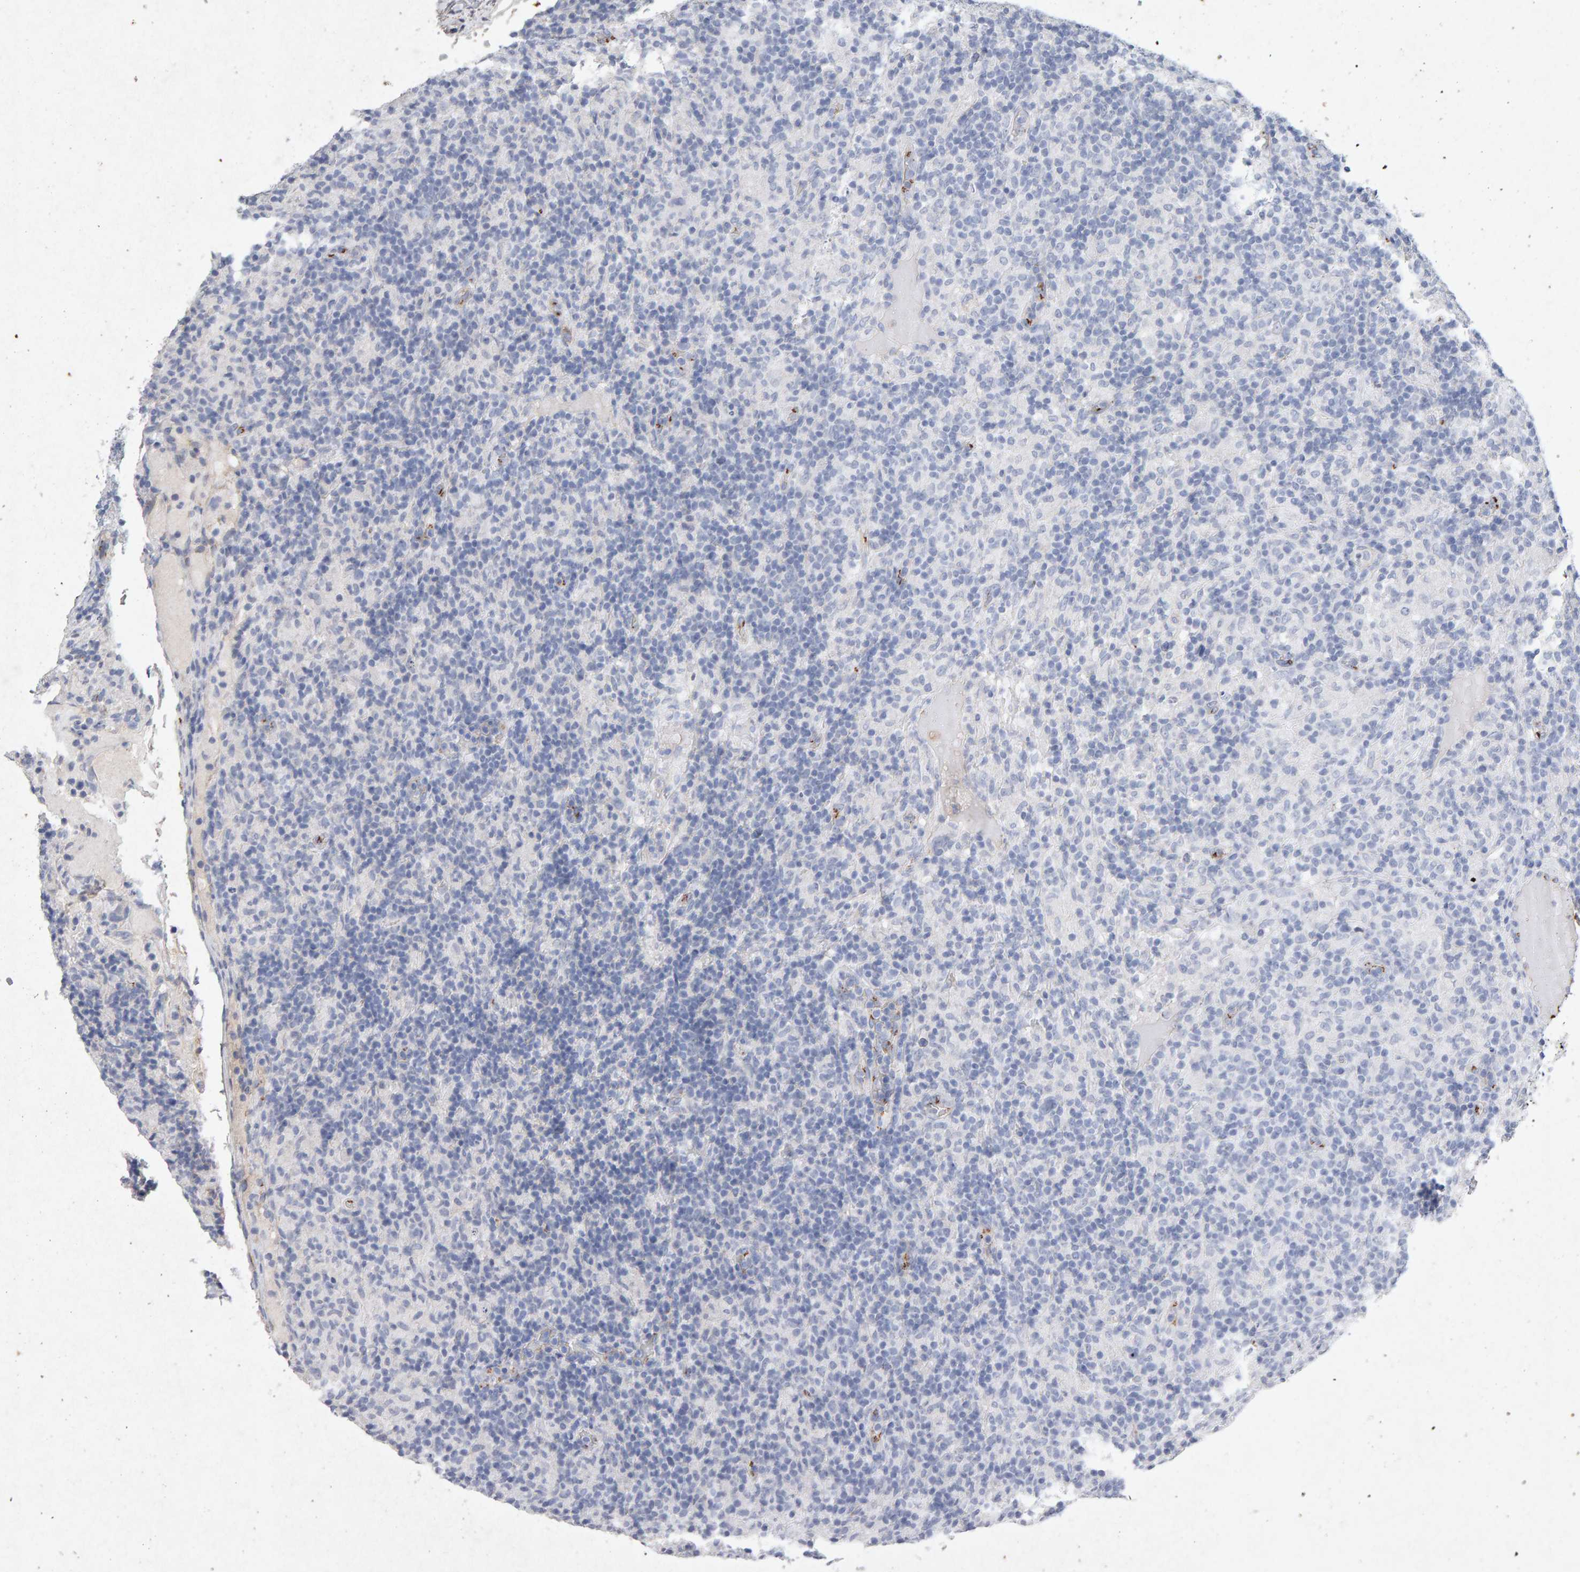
{"staining": {"intensity": "negative", "quantity": "none", "location": "none"}, "tissue": "lymphoma", "cell_type": "Tumor cells", "image_type": "cancer", "snomed": [{"axis": "morphology", "description": "Hodgkin's disease, NOS"}, {"axis": "topography", "description": "Lymph node"}], "caption": "This is an immunohistochemistry (IHC) image of lymphoma. There is no positivity in tumor cells.", "gene": "PTPRM", "patient": {"sex": "male", "age": 70}}